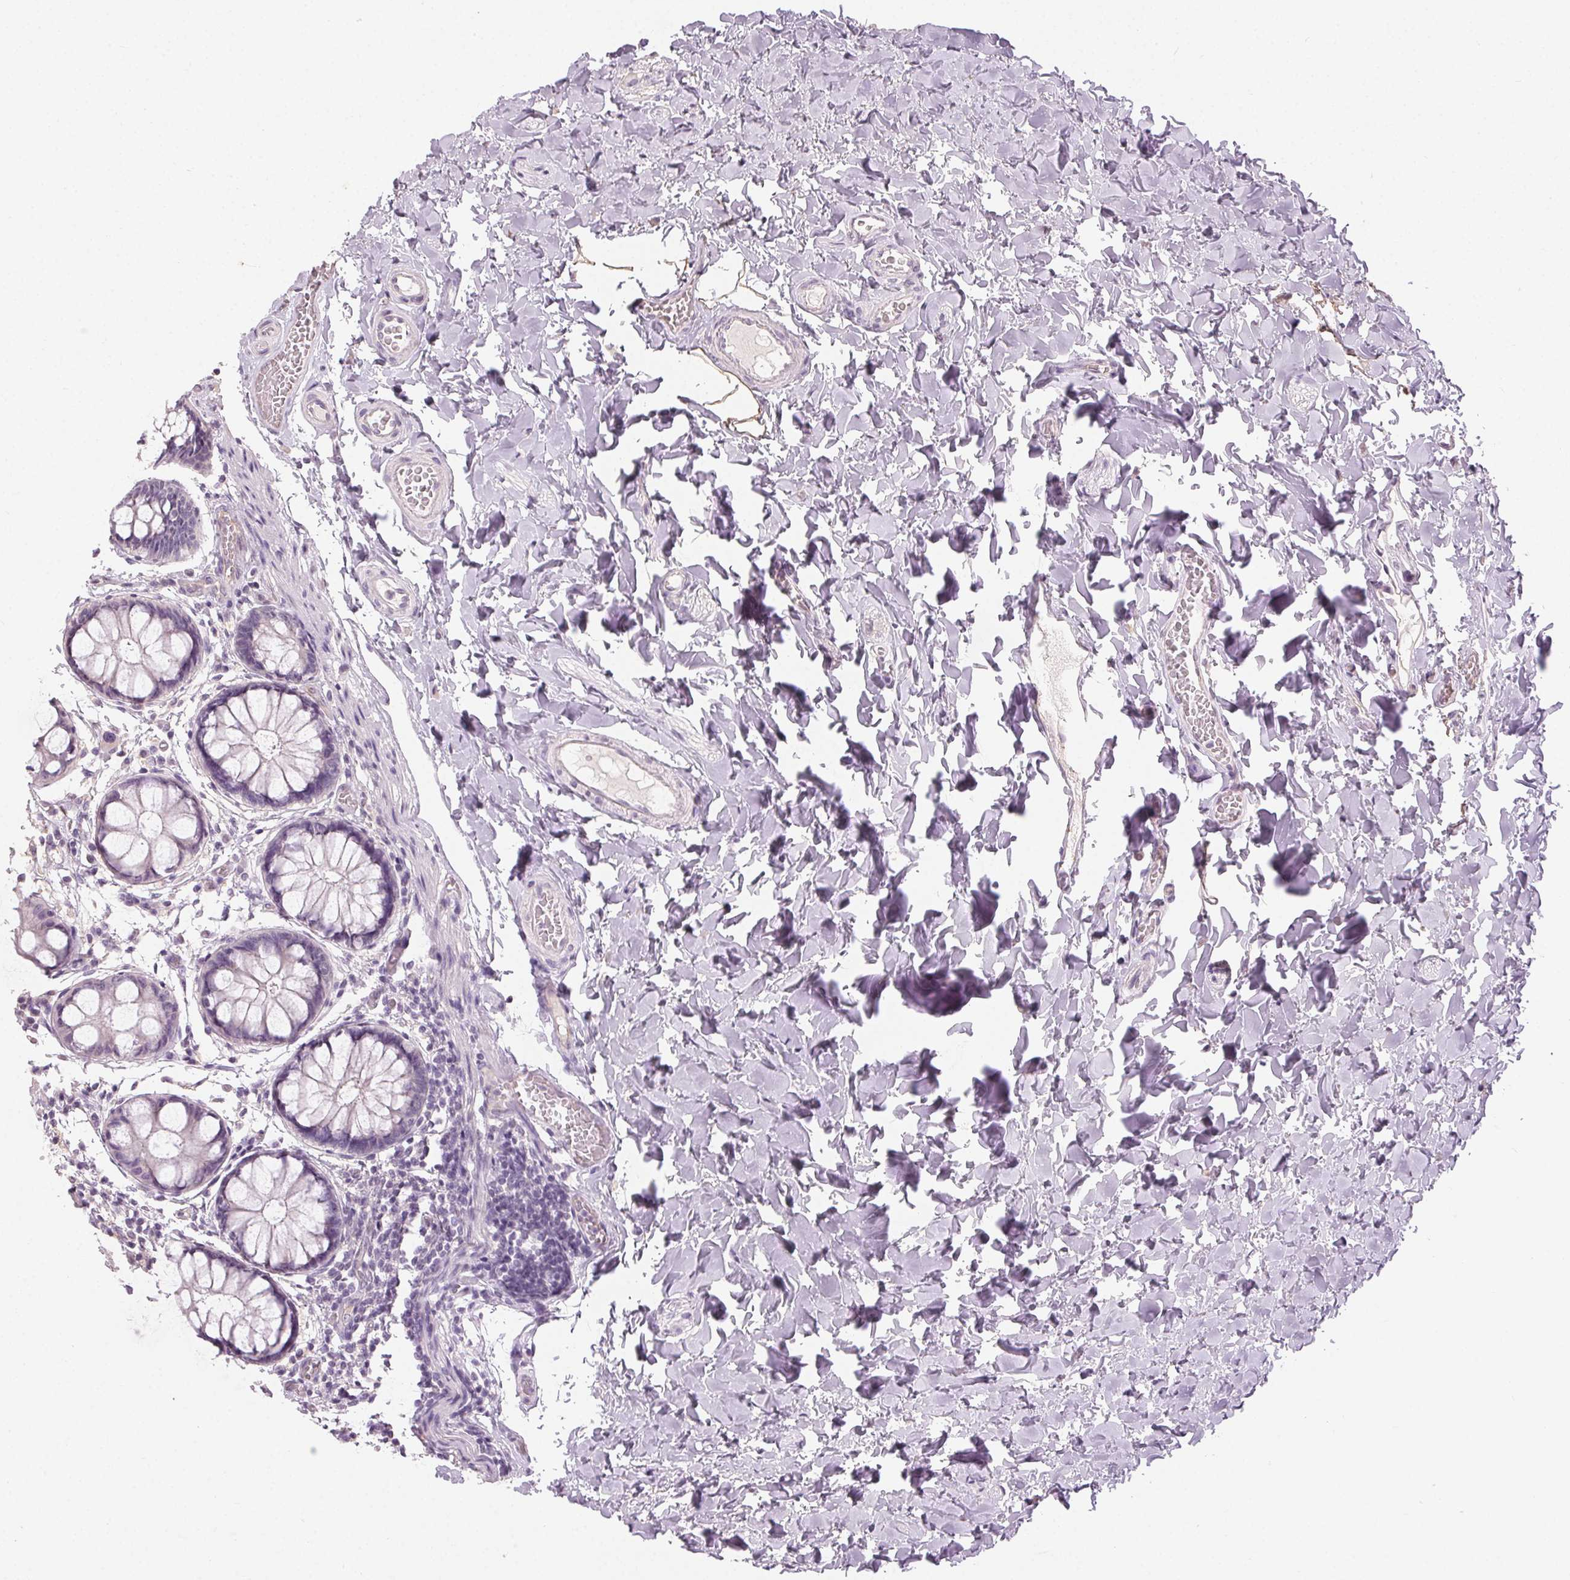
{"staining": {"intensity": "negative", "quantity": "none", "location": "none"}, "tissue": "colon", "cell_type": "Endothelial cells", "image_type": "normal", "snomed": [{"axis": "morphology", "description": "Normal tissue, NOS"}, {"axis": "topography", "description": "Colon"}], "caption": "Immunohistochemistry photomicrograph of normal colon stained for a protein (brown), which demonstrates no staining in endothelial cells. Nuclei are stained in blue.", "gene": "CLTRN", "patient": {"sex": "male", "age": 47}}